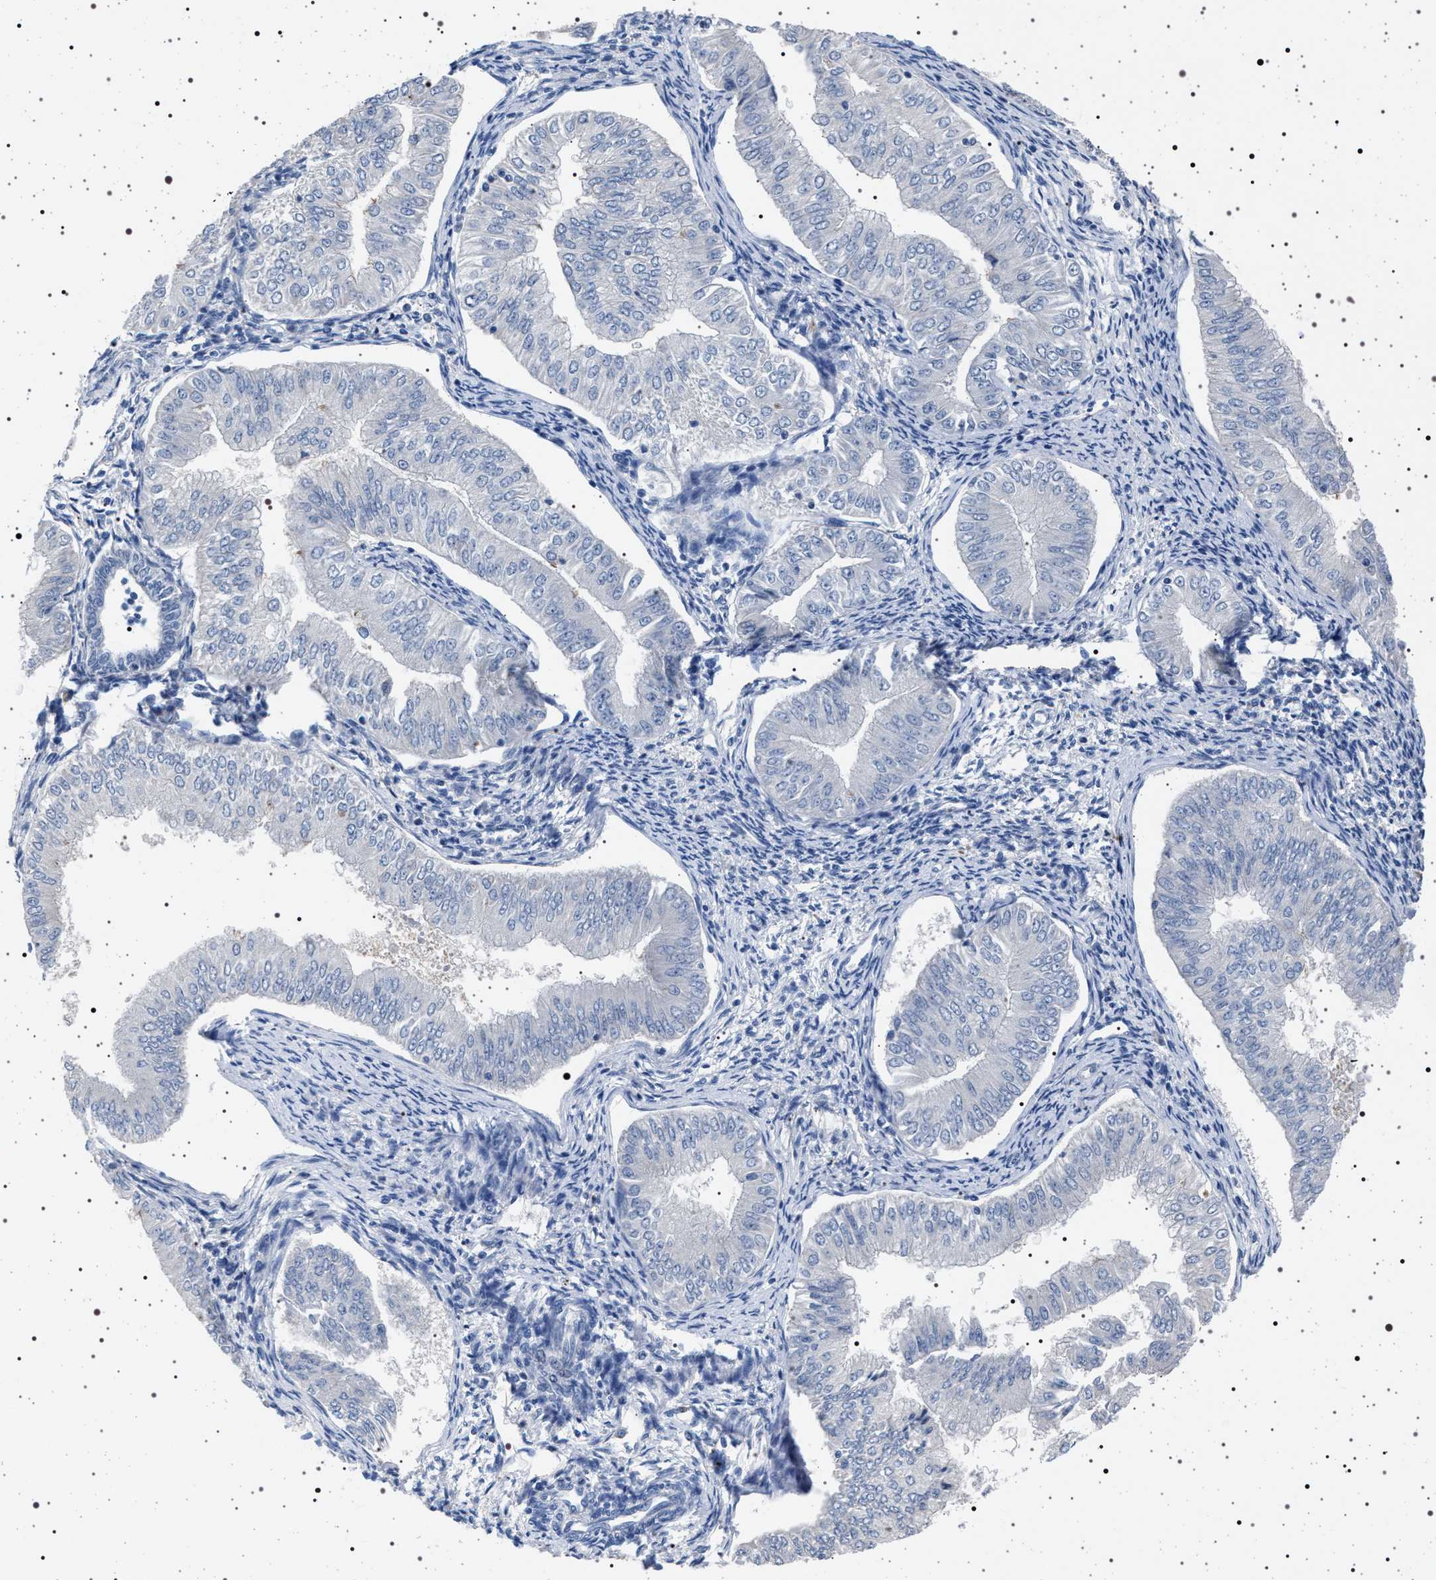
{"staining": {"intensity": "negative", "quantity": "none", "location": "none"}, "tissue": "endometrial cancer", "cell_type": "Tumor cells", "image_type": "cancer", "snomed": [{"axis": "morphology", "description": "Normal tissue, NOS"}, {"axis": "morphology", "description": "Adenocarcinoma, NOS"}, {"axis": "topography", "description": "Endometrium"}], "caption": "High magnification brightfield microscopy of endometrial adenocarcinoma stained with DAB (3,3'-diaminobenzidine) (brown) and counterstained with hematoxylin (blue): tumor cells show no significant expression.", "gene": "NAT9", "patient": {"sex": "female", "age": 53}}